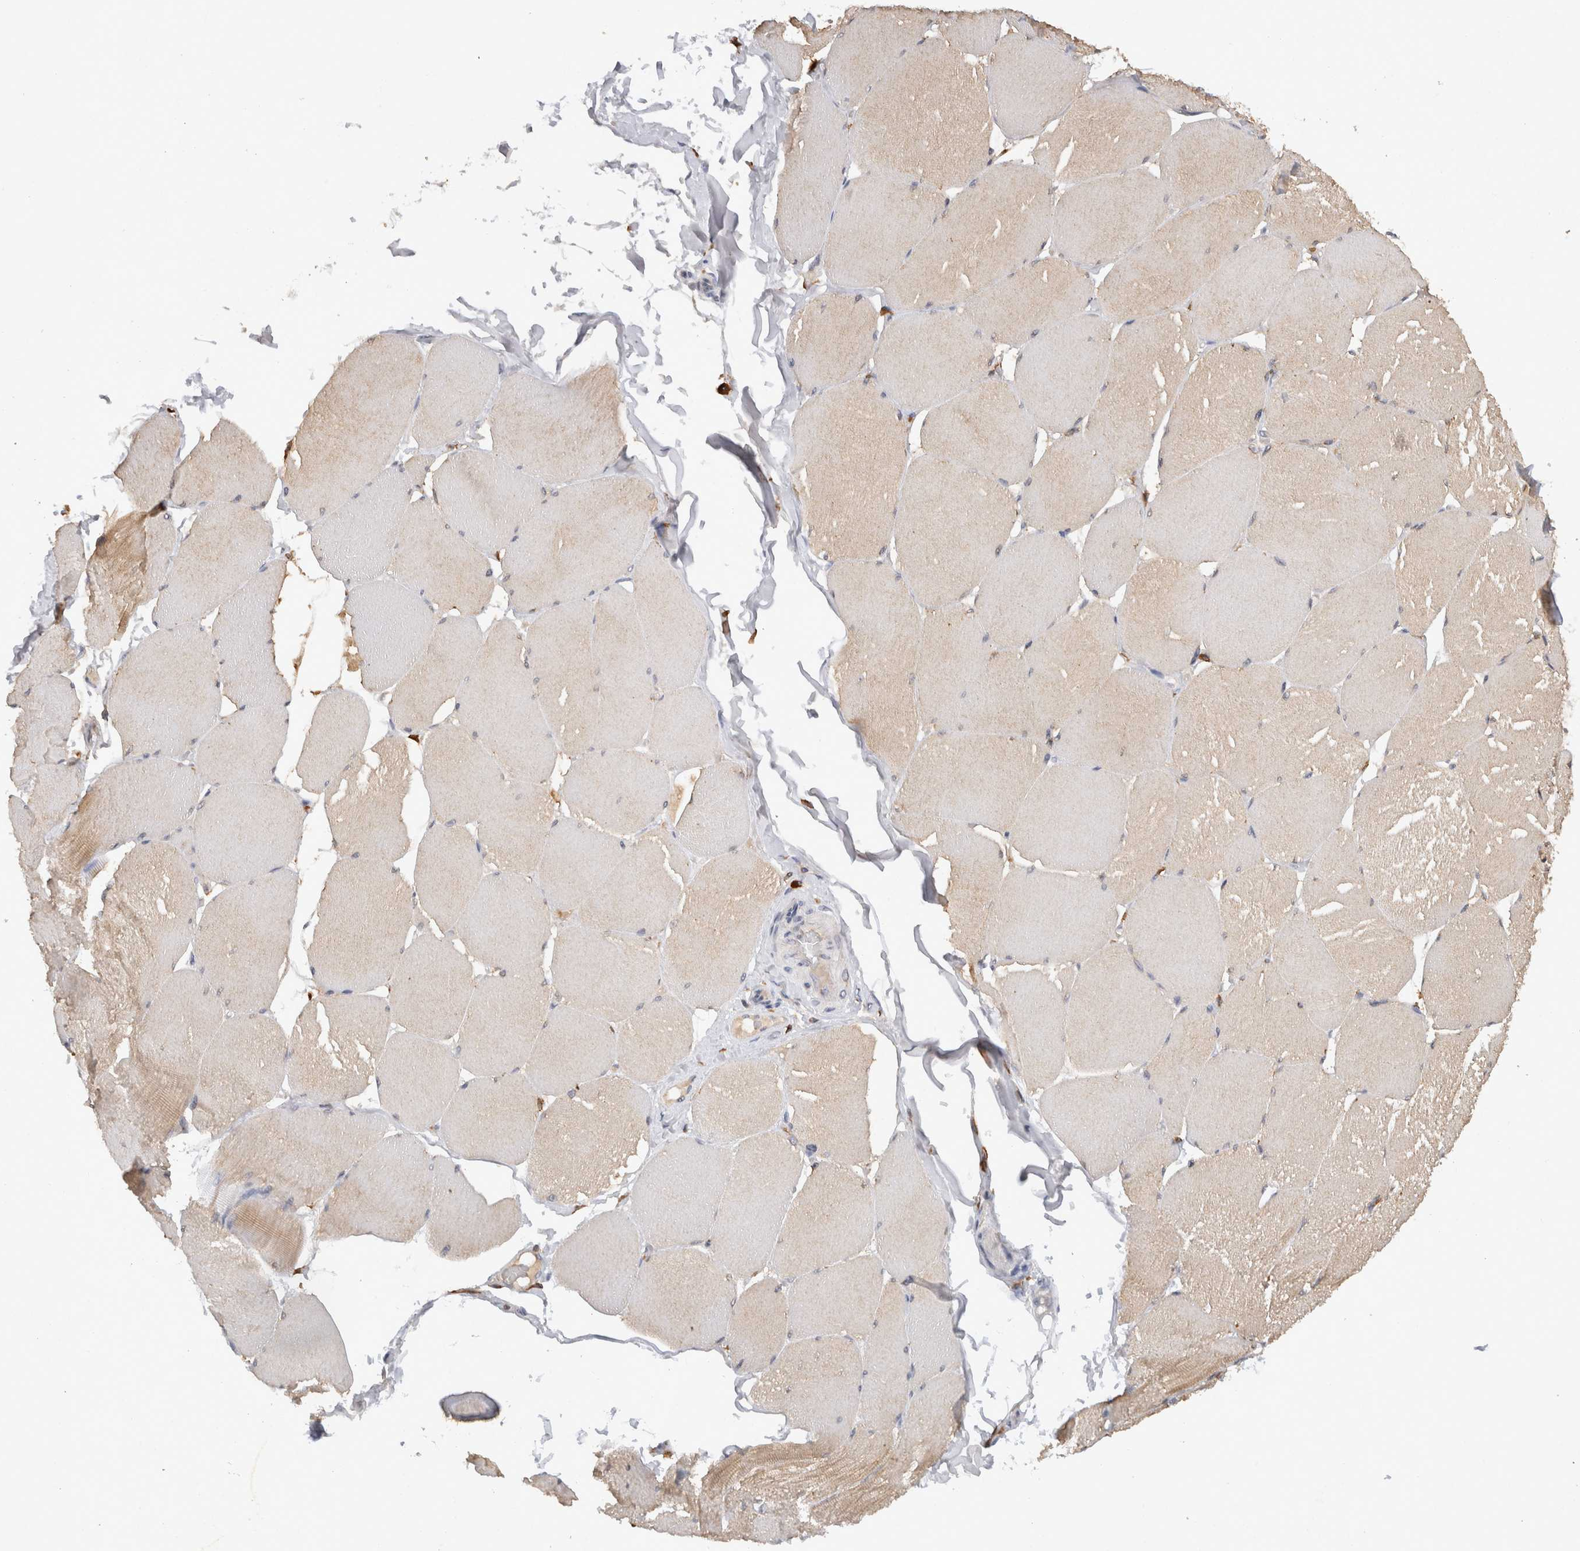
{"staining": {"intensity": "weak", "quantity": "<25%", "location": "cytoplasmic/membranous"}, "tissue": "skeletal muscle", "cell_type": "Myocytes", "image_type": "normal", "snomed": [{"axis": "morphology", "description": "Normal tissue, NOS"}, {"axis": "topography", "description": "Skin"}, {"axis": "topography", "description": "Skeletal muscle"}], "caption": "This micrograph is of benign skeletal muscle stained with IHC to label a protein in brown with the nuclei are counter-stained blue. There is no expression in myocytes.", "gene": "VSIG4", "patient": {"sex": "male", "age": 83}}